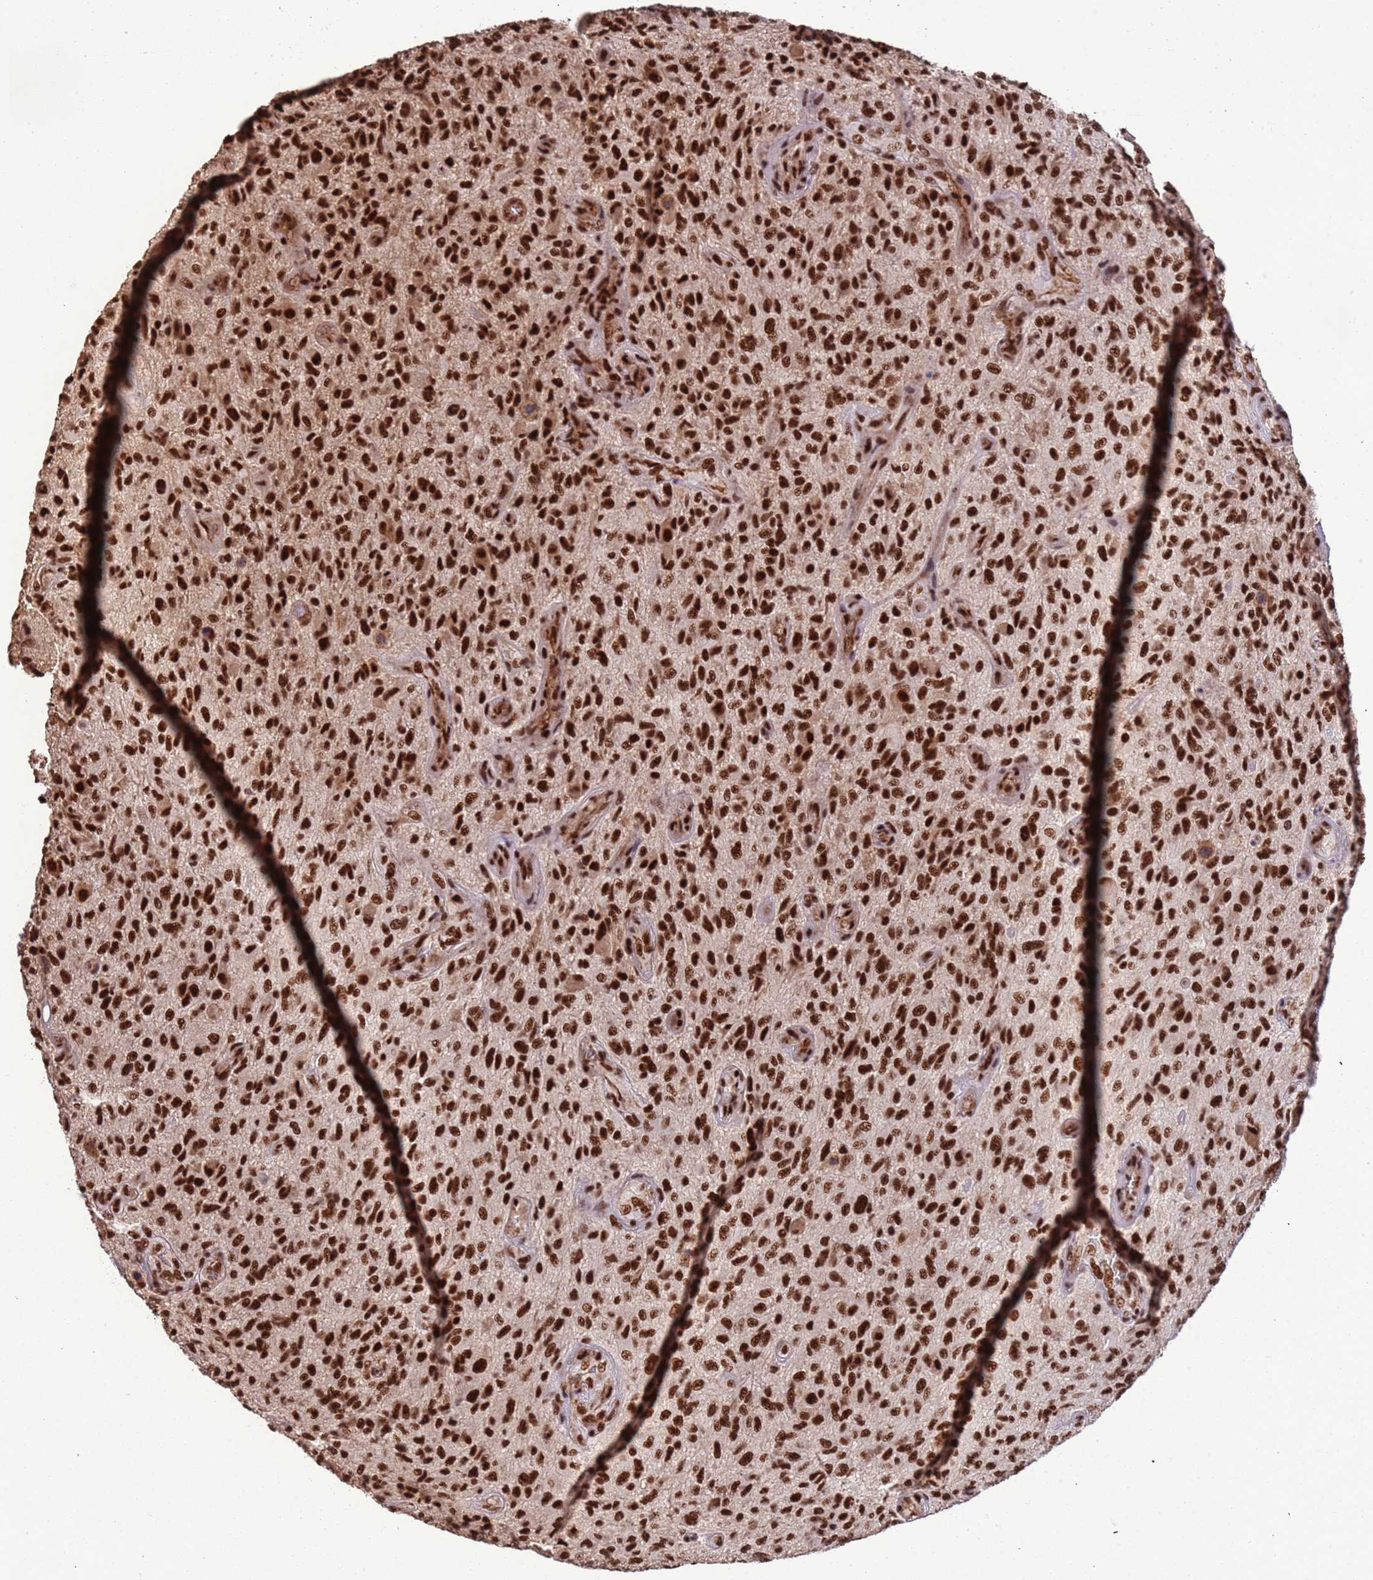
{"staining": {"intensity": "strong", "quantity": ">75%", "location": "nuclear"}, "tissue": "glioma", "cell_type": "Tumor cells", "image_type": "cancer", "snomed": [{"axis": "morphology", "description": "Glioma, malignant, High grade"}, {"axis": "topography", "description": "Brain"}], "caption": "Brown immunohistochemical staining in human malignant glioma (high-grade) exhibits strong nuclear positivity in approximately >75% of tumor cells.", "gene": "SRRT", "patient": {"sex": "male", "age": 47}}